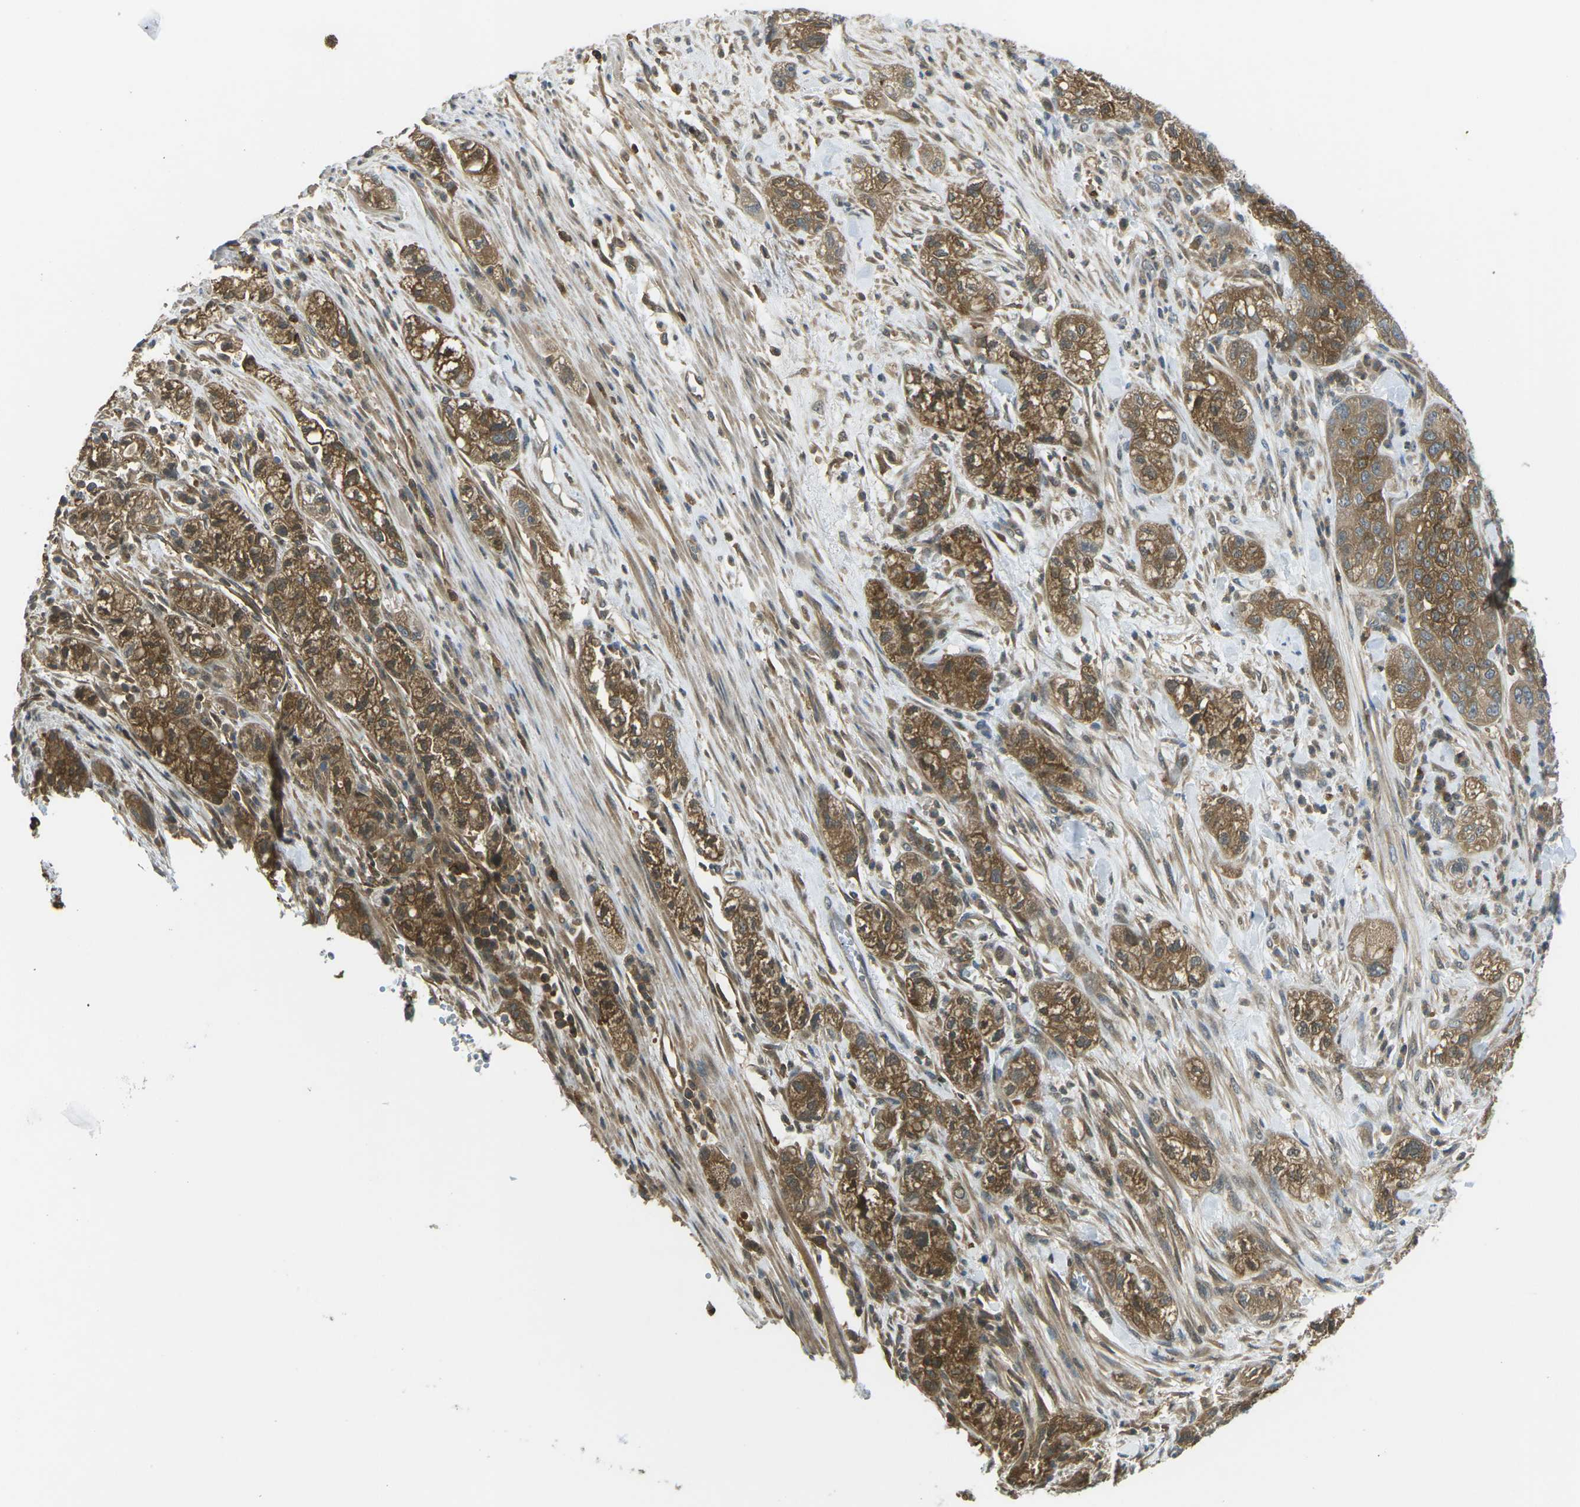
{"staining": {"intensity": "strong", "quantity": ">75%", "location": "cytoplasmic/membranous"}, "tissue": "pancreatic cancer", "cell_type": "Tumor cells", "image_type": "cancer", "snomed": [{"axis": "morphology", "description": "Adenocarcinoma, NOS"}, {"axis": "topography", "description": "Pancreas"}], "caption": "Pancreatic adenocarcinoma tissue displays strong cytoplasmic/membranous positivity in about >75% of tumor cells, visualized by immunohistochemistry.", "gene": "PIEZO2", "patient": {"sex": "female", "age": 78}}